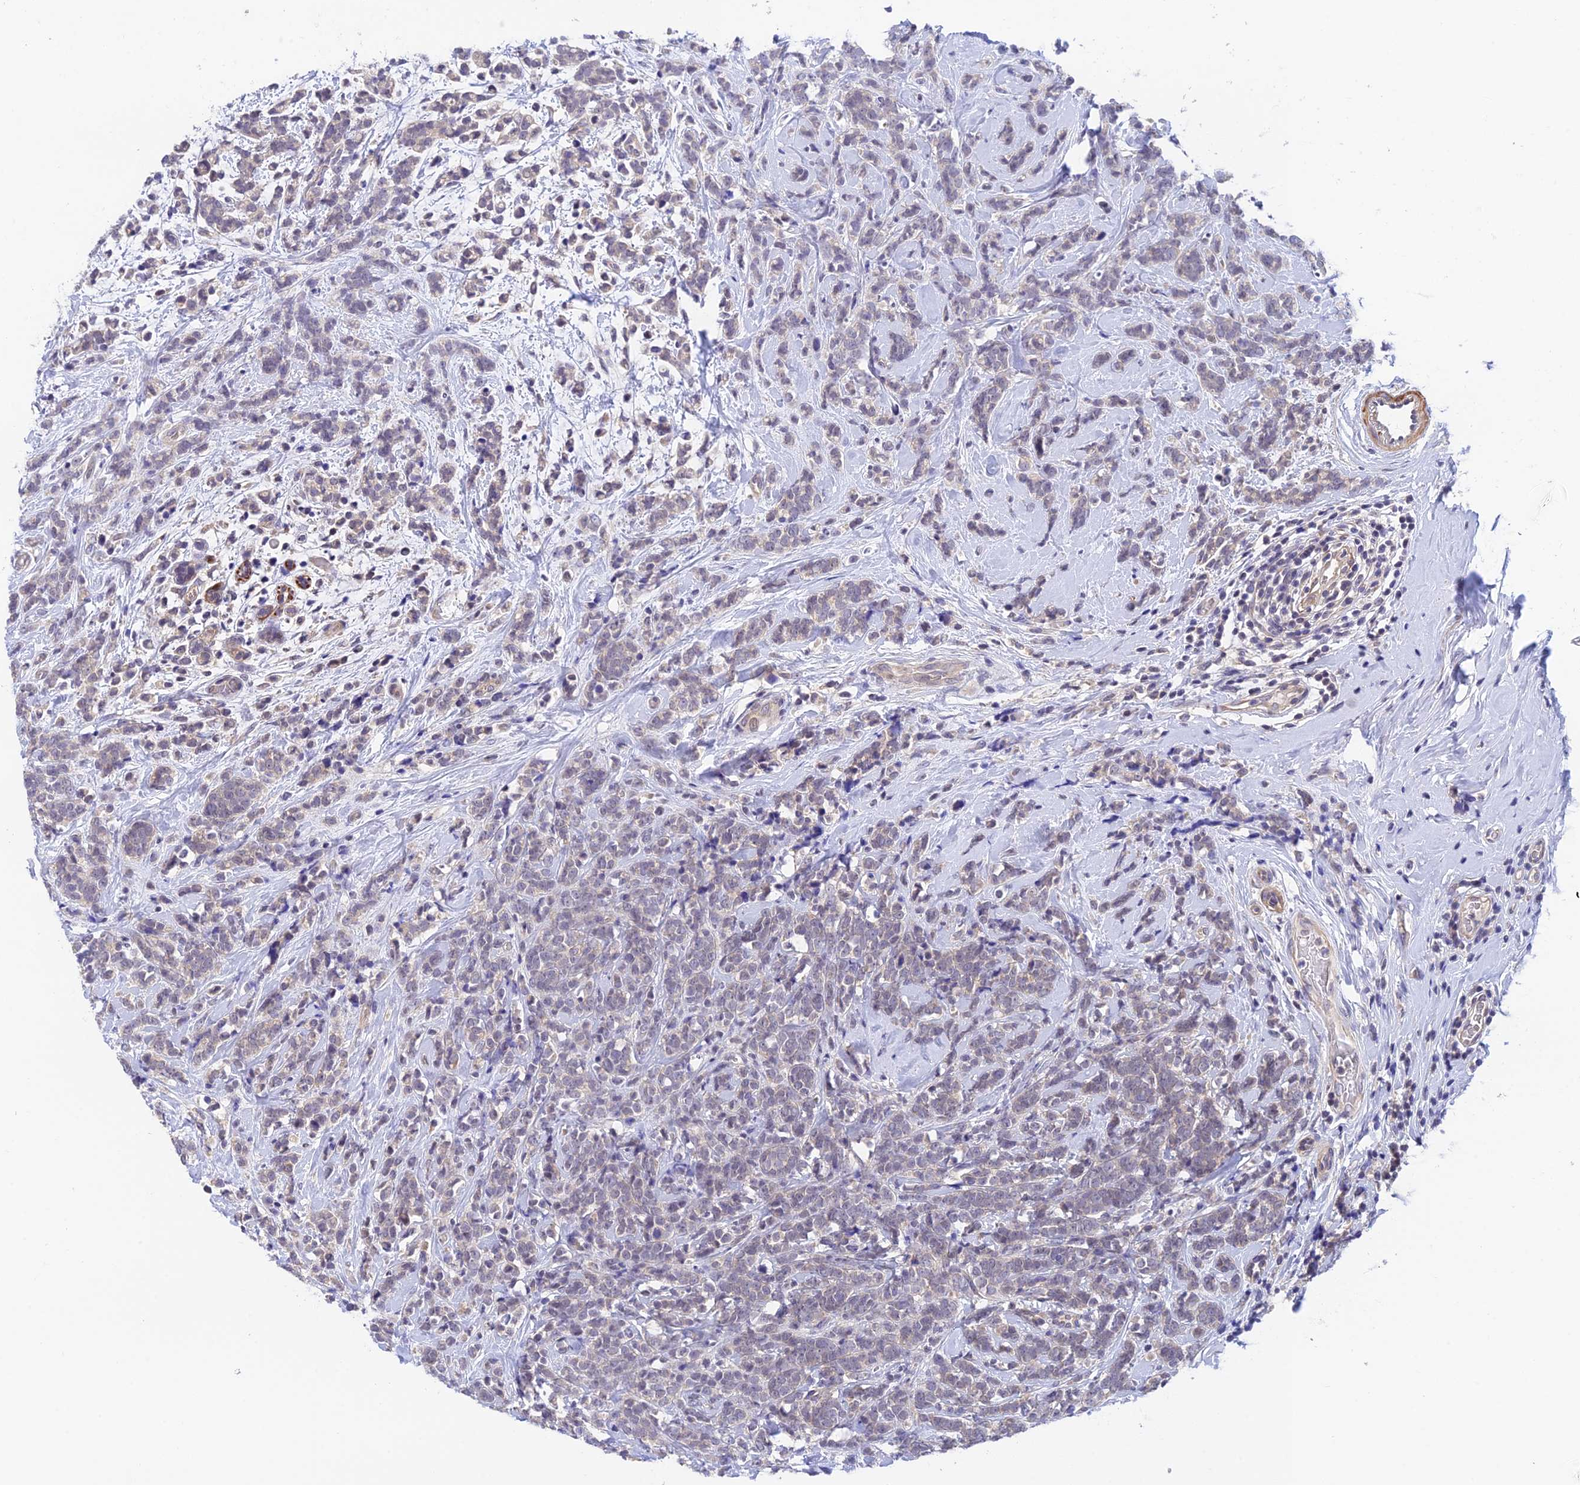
{"staining": {"intensity": "negative", "quantity": "none", "location": "none"}, "tissue": "breast cancer", "cell_type": "Tumor cells", "image_type": "cancer", "snomed": [{"axis": "morphology", "description": "Lobular carcinoma"}, {"axis": "topography", "description": "Breast"}], "caption": "IHC micrograph of neoplastic tissue: human lobular carcinoma (breast) stained with DAB shows no significant protein expression in tumor cells. Nuclei are stained in blue.", "gene": "CWH43", "patient": {"sex": "female", "age": 58}}